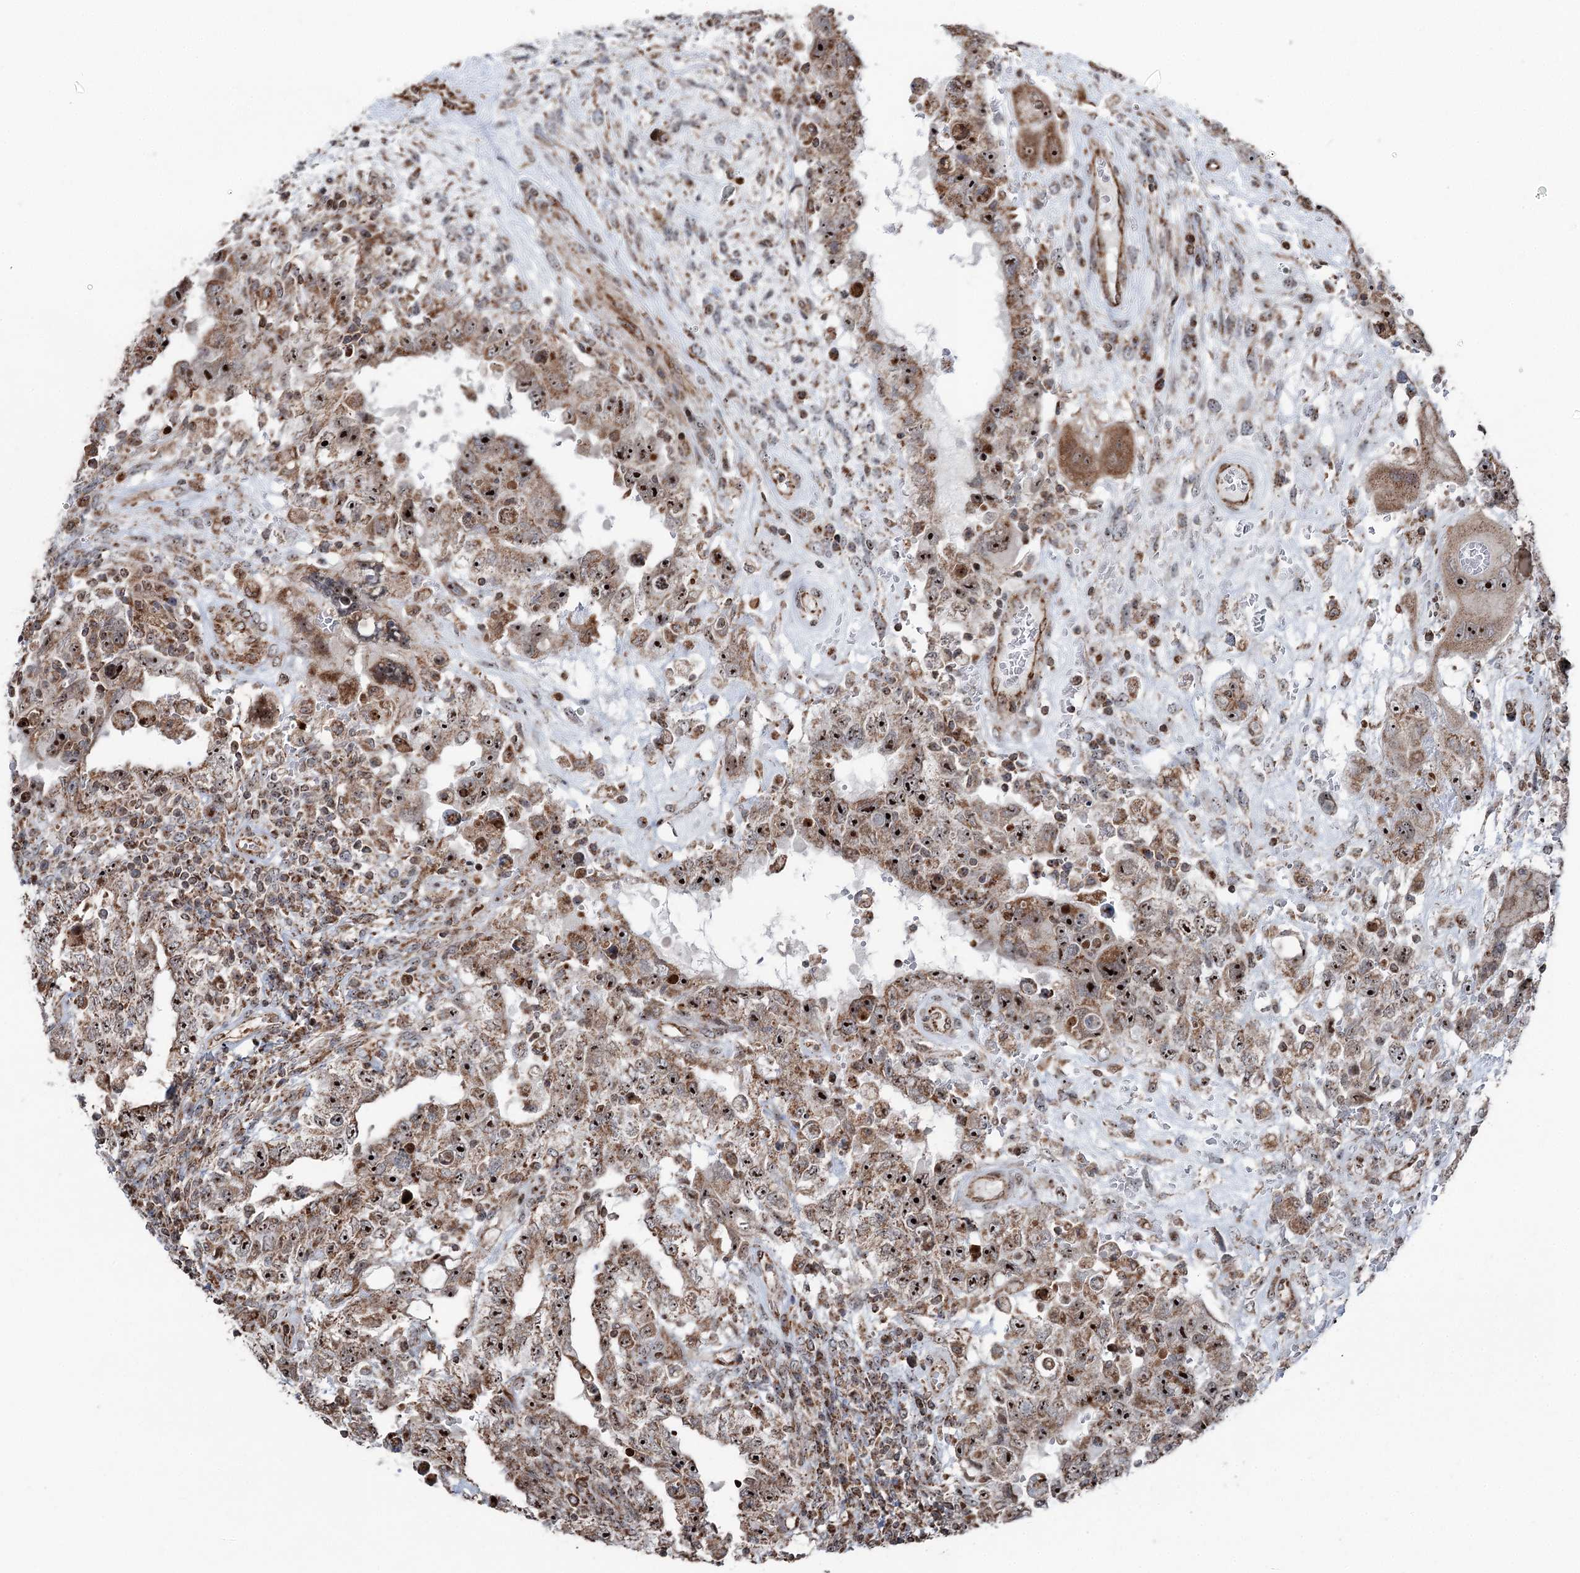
{"staining": {"intensity": "strong", "quantity": ">75%", "location": "cytoplasmic/membranous,nuclear"}, "tissue": "testis cancer", "cell_type": "Tumor cells", "image_type": "cancer", "snomed": [{"axis": "morphology", "description": "Carcinoma, Embryonal, NOS"}, {"axis": "topography", "description": "Testis"}], "caption": "Human testis embryonal carcinoma stained with a protein marker displays strong staining in tumor cells.", "gene": "STEEP1", "patient": {"sex": "male", "age": 26}}